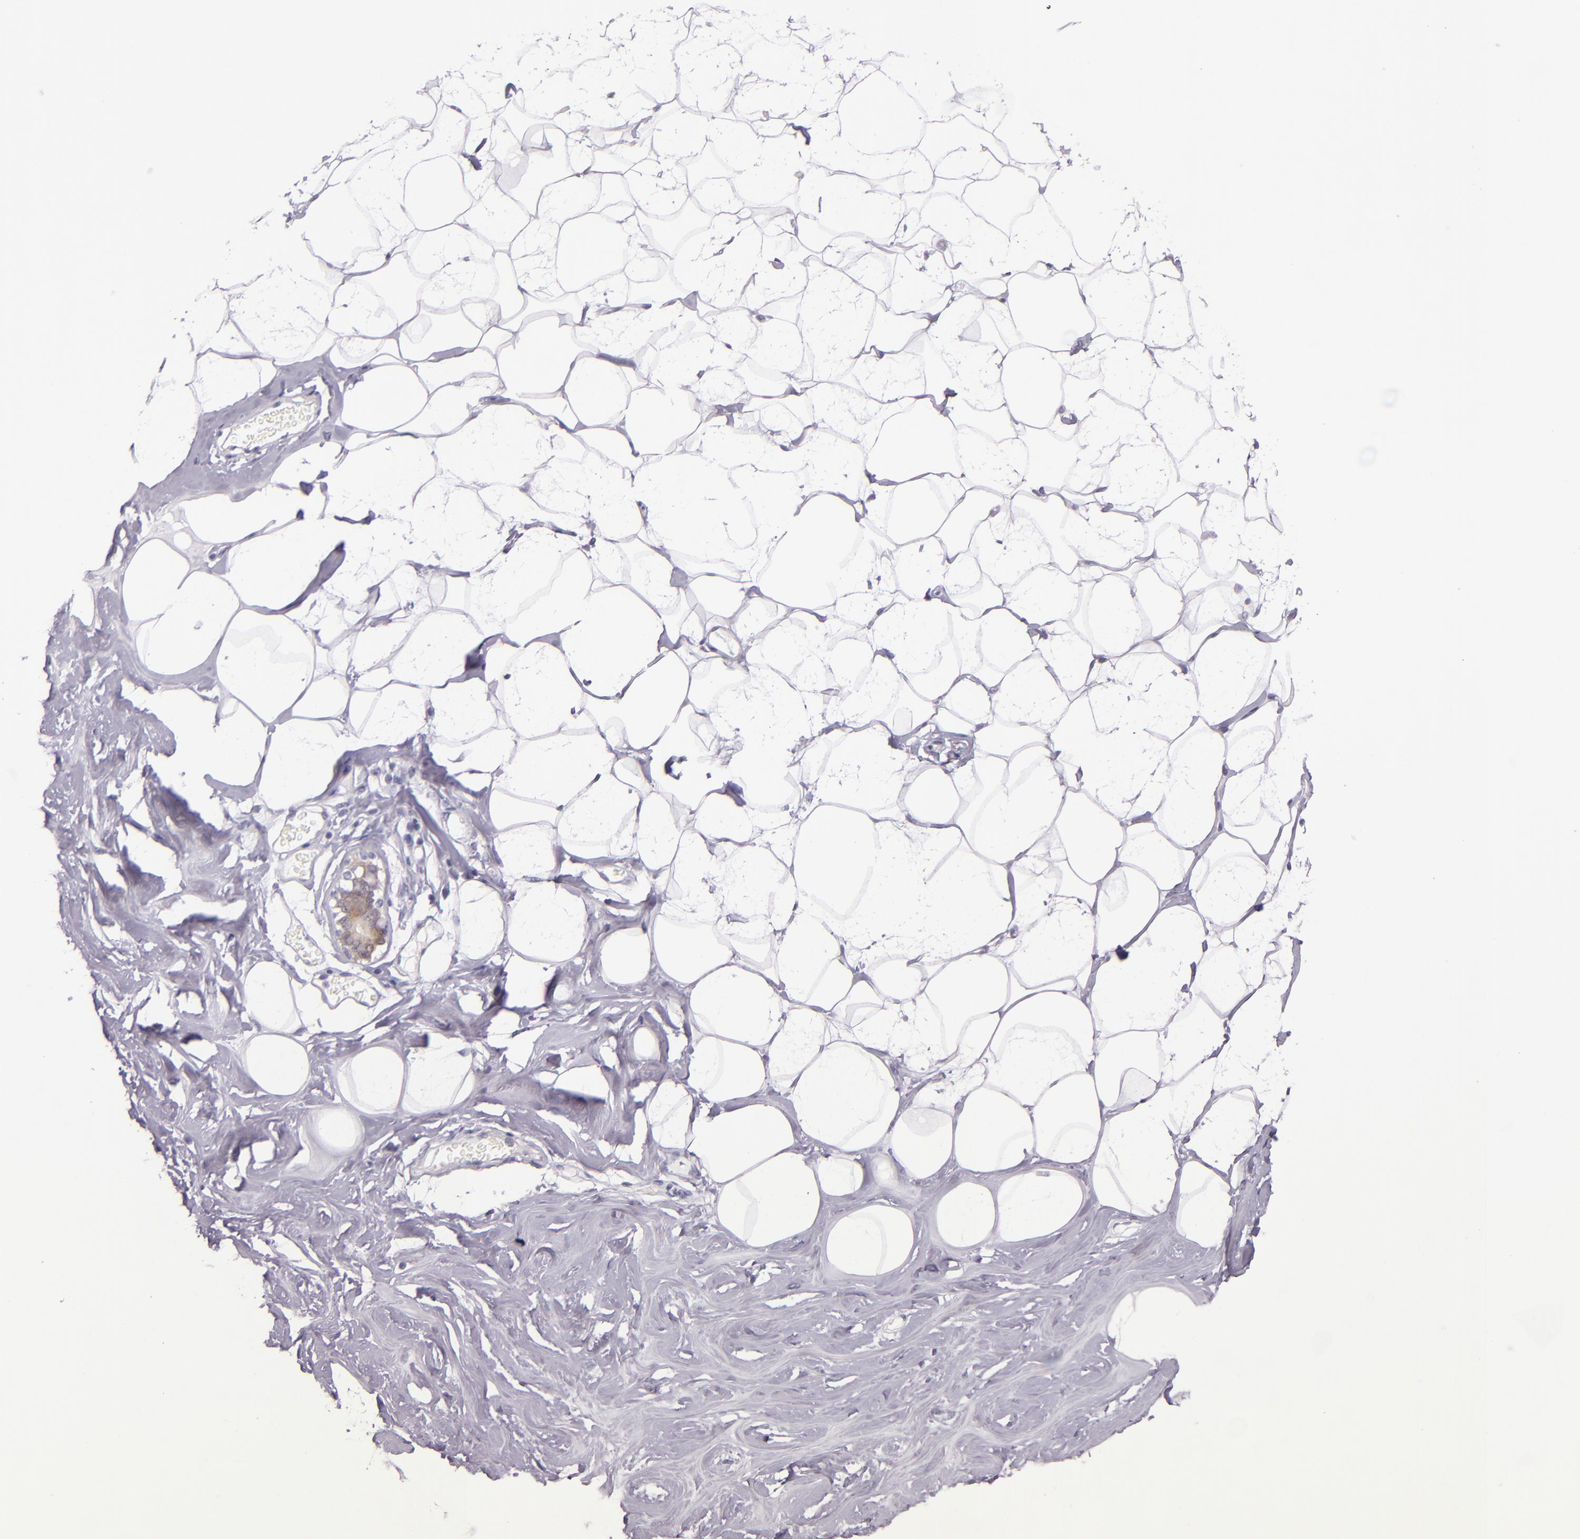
{"staining": {"intensity": "negative", "quantity": "none", "location": "none"}, "tissue": "breast", "cell_type": "Adipocytes", "image_type": "normal", "snomed": [{"axis": "morphology", "description": "Normal tissue, NOS"}, {"axis": "morphology", "description": "Fibrosis, NOS"}, {"axis": "topography", "description": "Breast"}], "caption": "A high-resolution photomicrograph shows IHC staining of normal breast, which exhibits no significant expression in adipocytes. The staining was performed using DAB (3,3'-diaminobenzidine) to visualize the protein expression in brown, while the nuclei were stained in blue with hematoxylin (Magnification: 20x).", "gene": "HSP90AA1", "patient": {"sex": "female", "age": 39}}